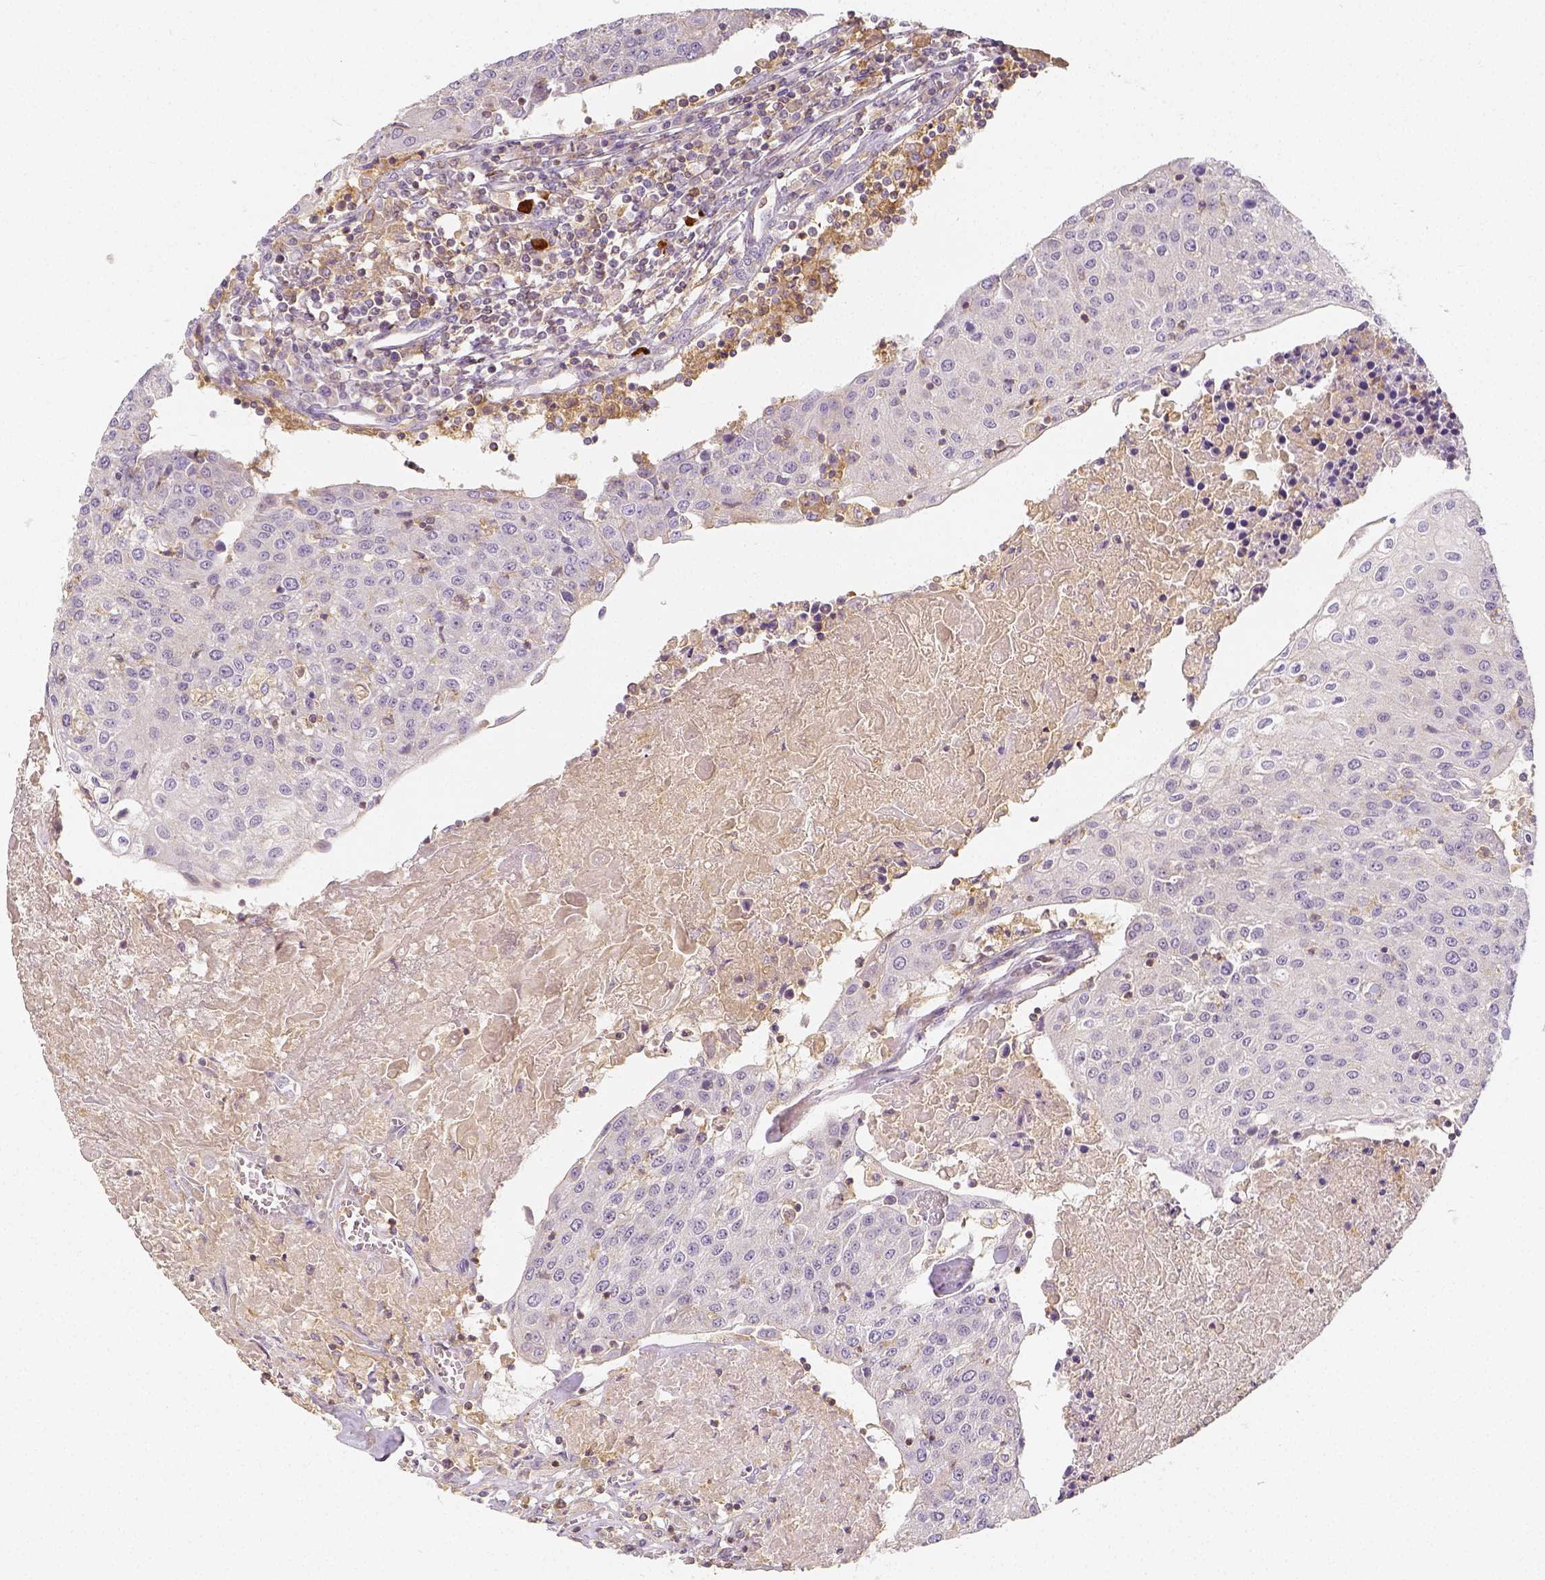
{"staining": {"intensity": "negative", "quantity": "none", "location": "none"}, "tissue": "urothelial cancer", "cell_type": "Tumor cells", "image_type": "cancer", "snomed": [{"axis": "morphology", "description": "Urothelial carcinoma, High grade"}, {"axis": "topography", "description": "Urinary bladder"}], "caption": "Immunohistochemistry (IHC) image of human high-grade urothelial carcinoma stained for a protein (brown), which displays no staining in tumor cells.", "gene": "PTPRJ", "patient": {"sex": "female", "age": 85}}